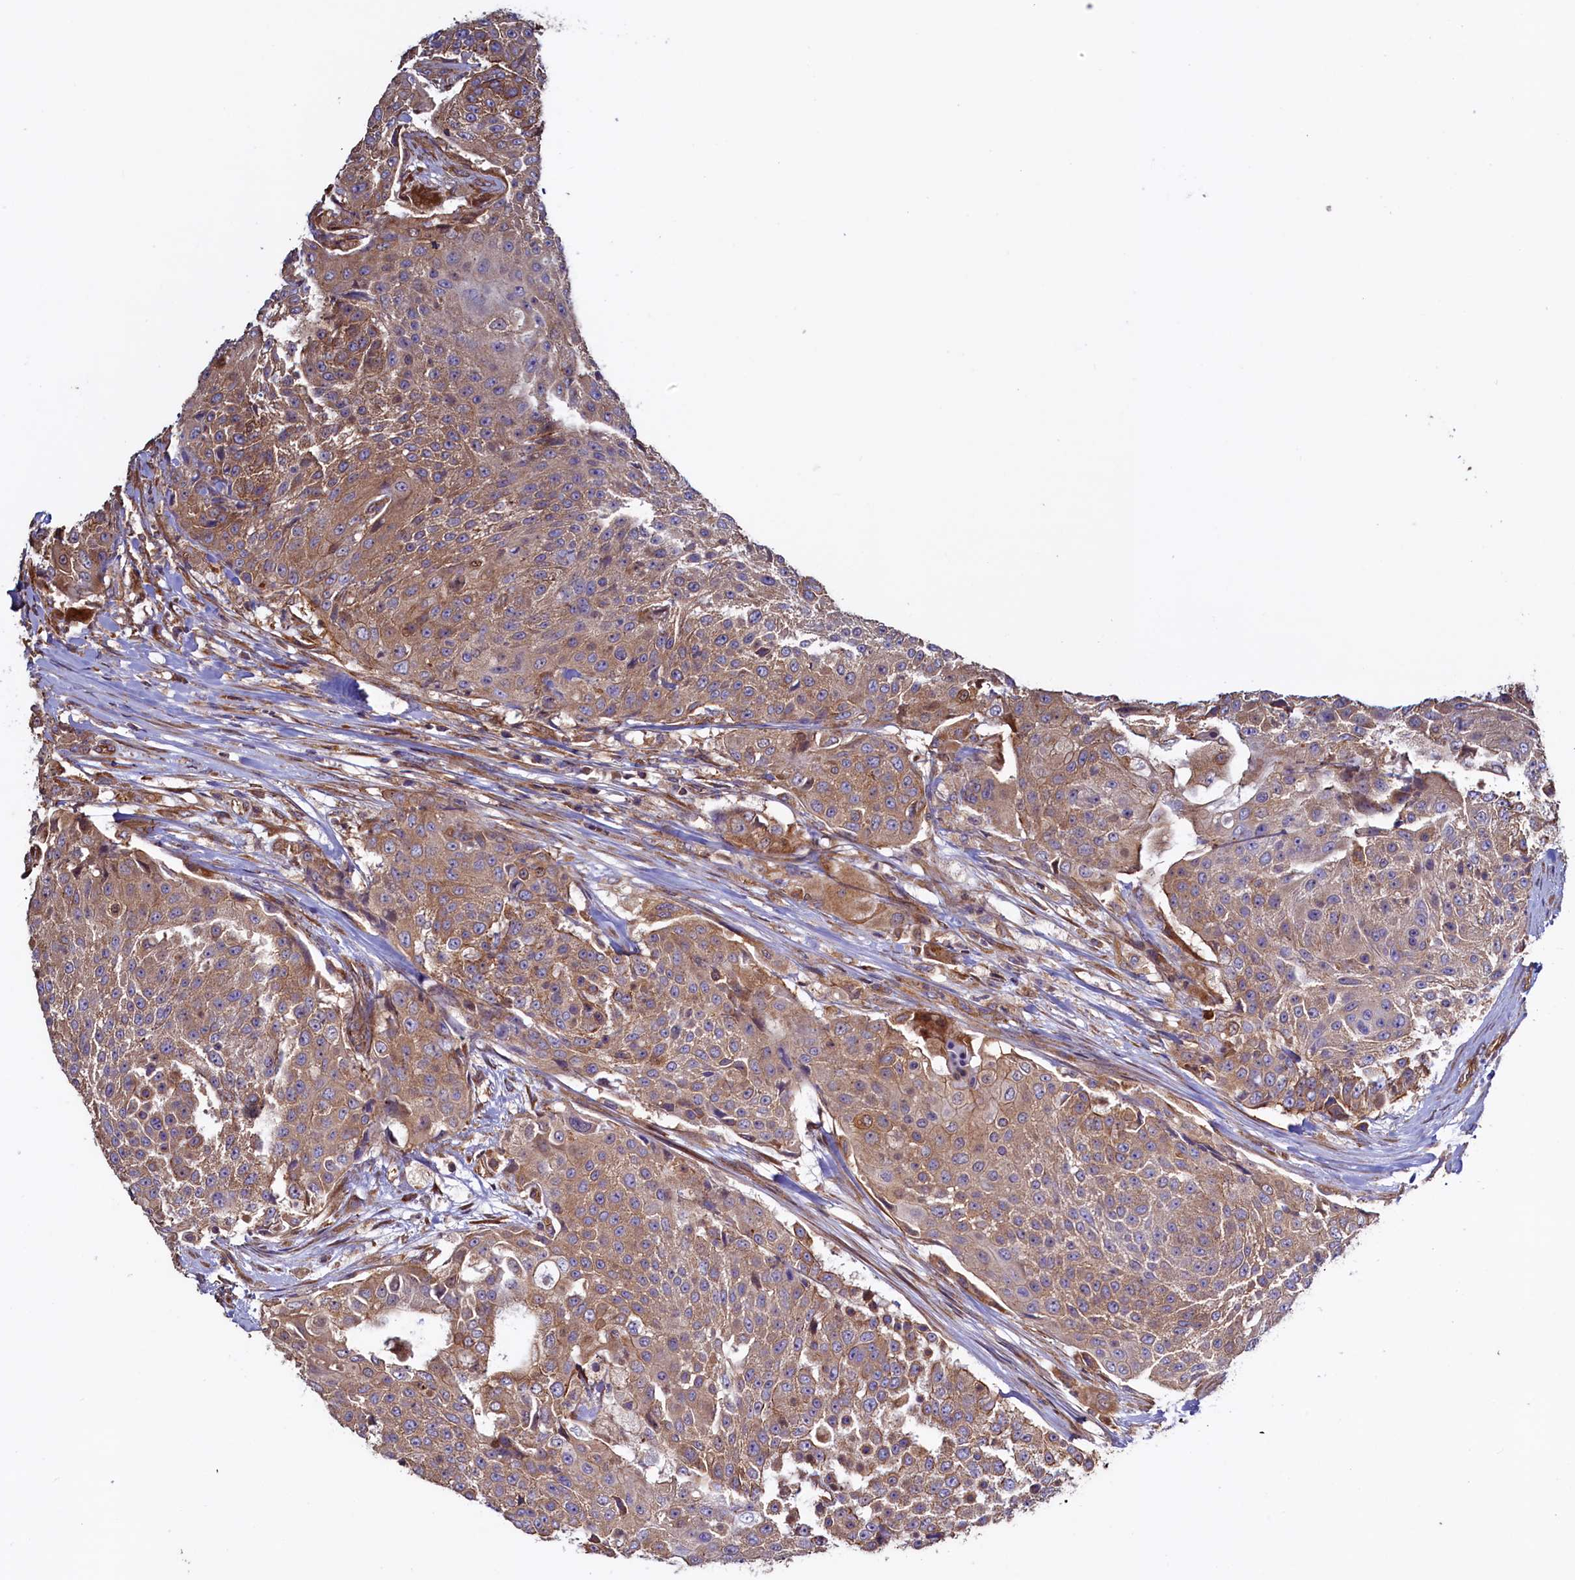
{"staining": {"intensity": "moderate", "quantity": ">75%", "location": "cytoplasmic/membranous"}, "tissue": "urothelial cancer", "cell_type": "Tumor cells", "image_type": "cancer", "snomed": [{"axis": "morphology", "description": "Urothelial carcinoma, High grade"}, {"axis": "topography", "description": "Urinary bladder"}], "caption": "The histopathology image demonstrates staining of urothelial cancer, revealing moderate cytoplasmic/membranous protein positivity (brown color) within tumor cells. (DAB (3,3'-diaminobenzidine) = brown stain, brightfield microscopy at high magnification).", "gene": "ATXN2L", "patient": {"sex": "female", "age": 63}}